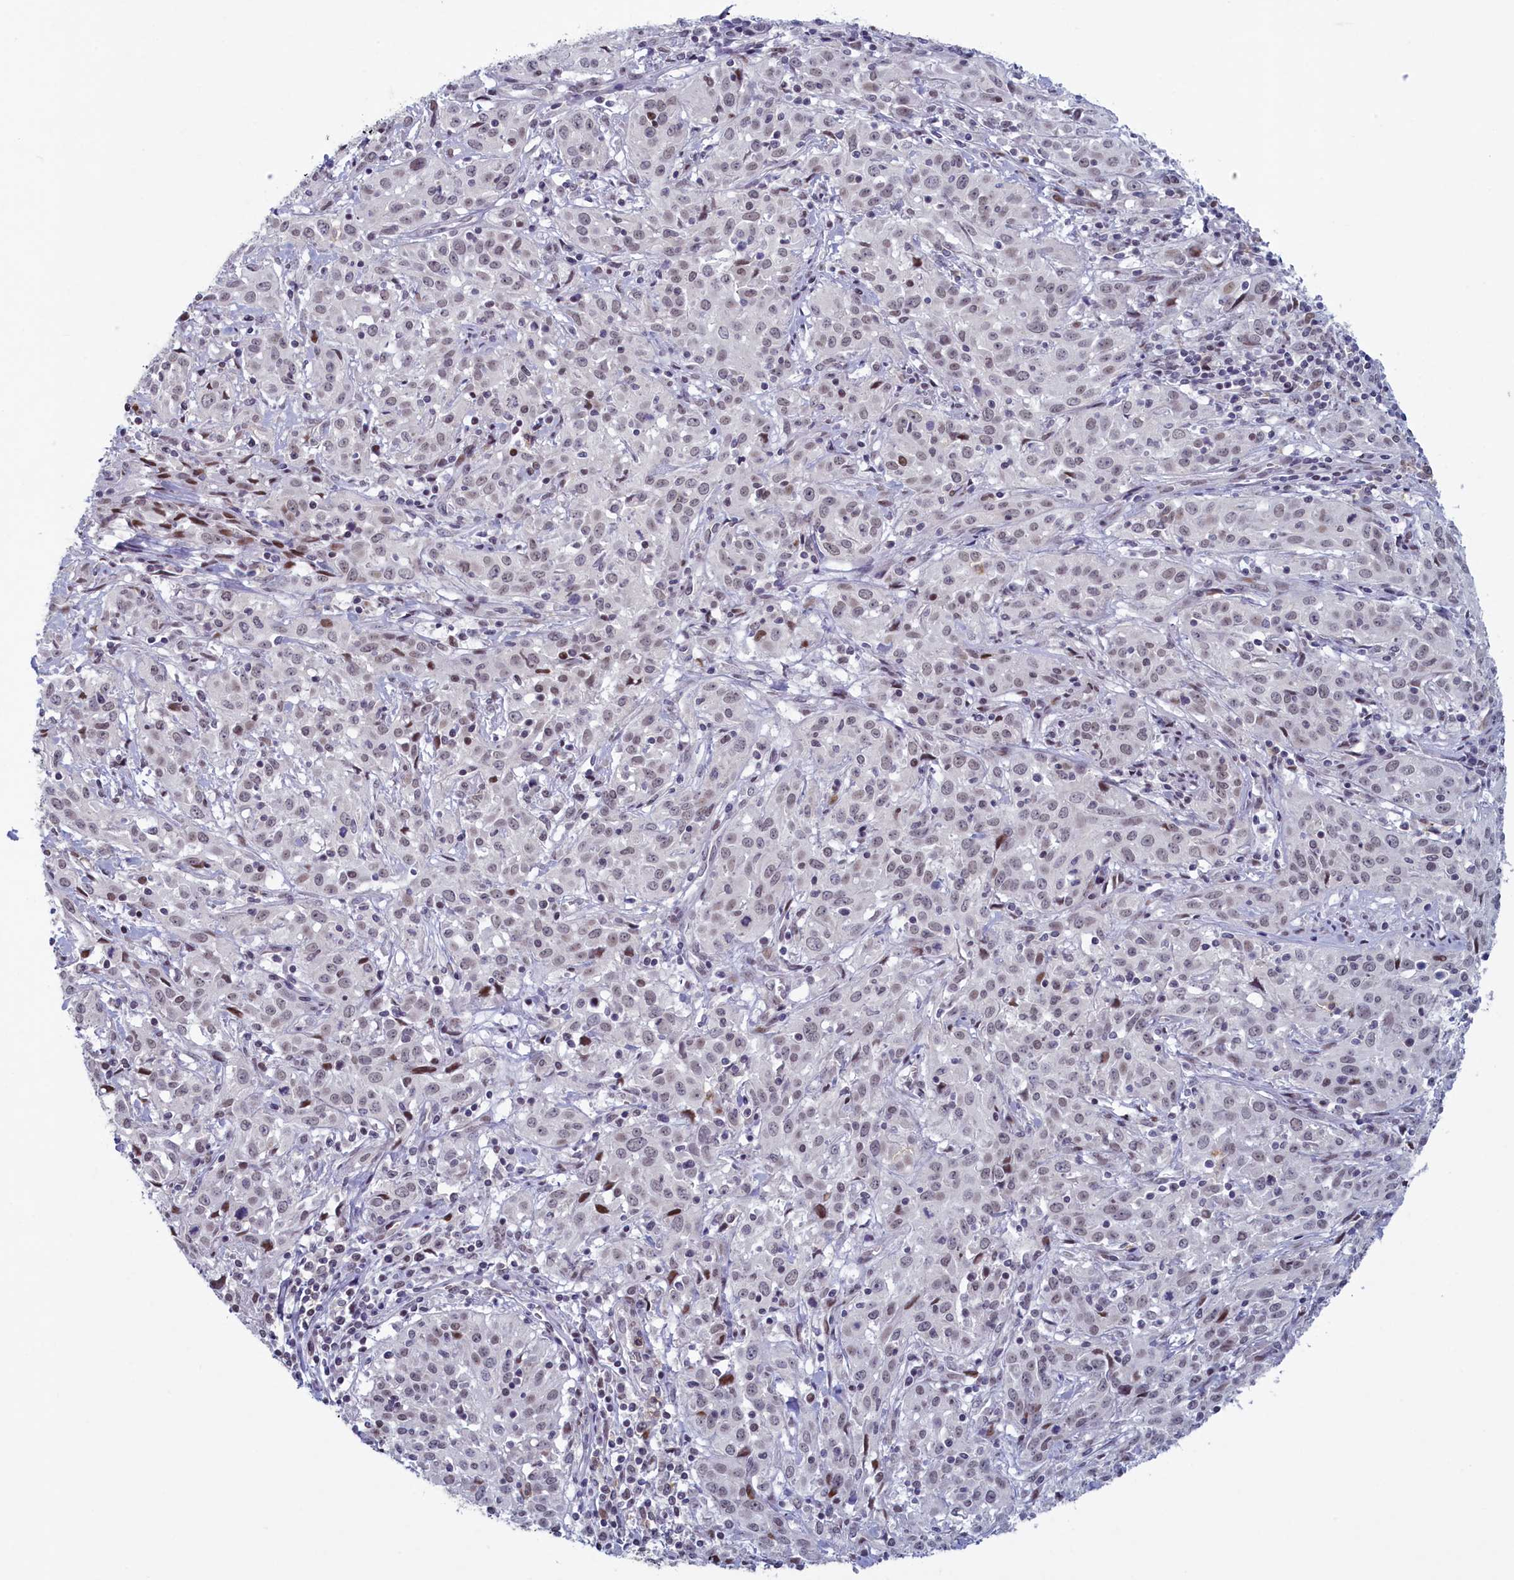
{"staining": {"intensity": "weak", "quantity": "<25%", "location": "nuclear"}, "tissue": "cervical cancer", "cell_type": "Tumor cells", "image_type": "cancer", "snomed": [{"axis": "morphology", "description": "Squamous cell carcinoma, NOS"}, {"axis": "topography", "description": "Cervix"}], "caption": "Tumor cells show no significant protein staining in cervical cancer (squamous cell carcinoma).", "gene": "ATF7IP2", "patient": {"sex": "female", "age": 57}}